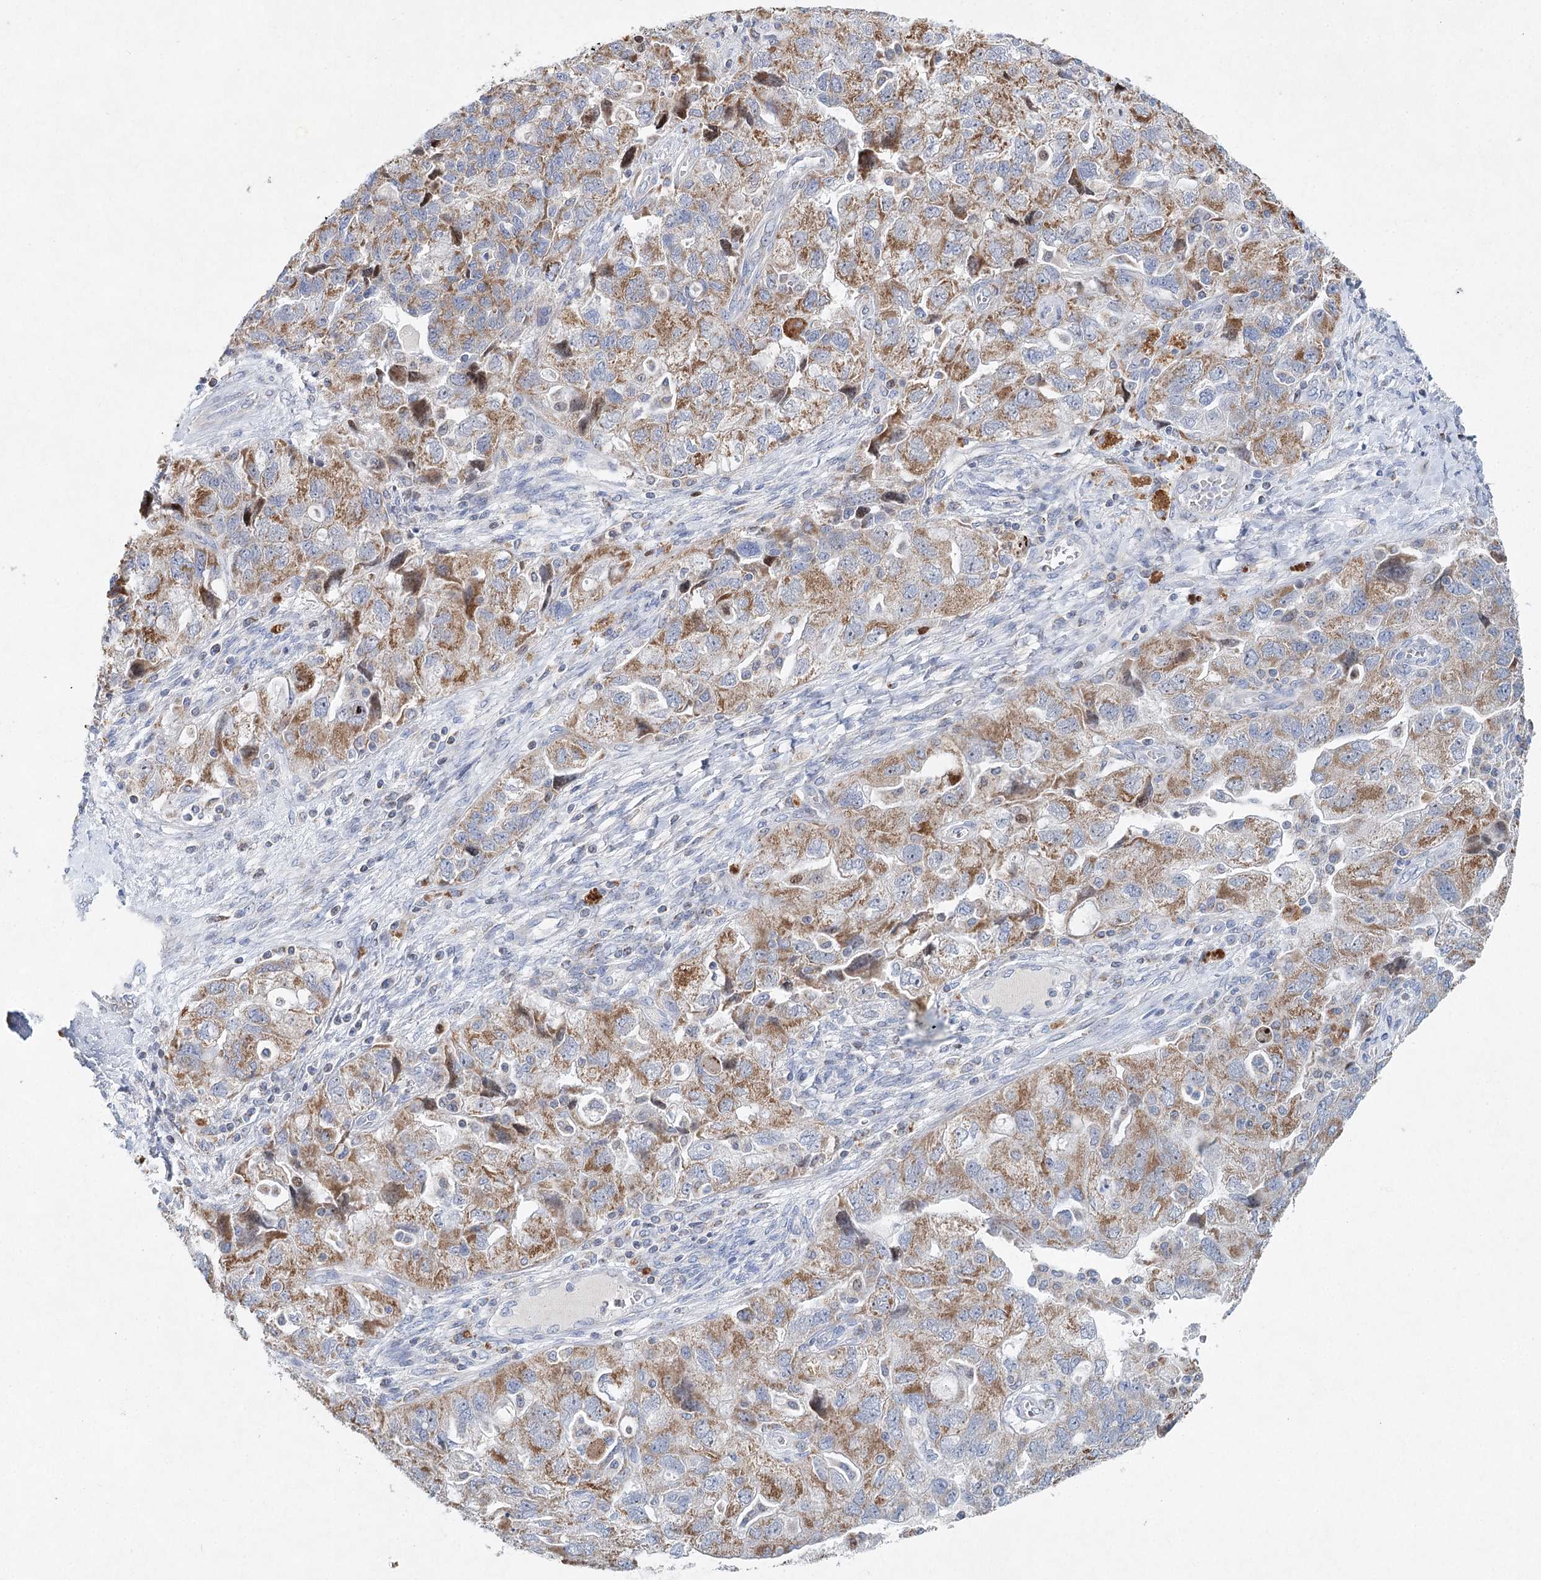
{"staining": {"intensity": "moderate", "quantity": ">75%", "location": "cytoplasmic/membranous"}, "tissue": "ovarian cancer", "cell_type": "Tumor cells", "image_type": "cancer", "snomed": [{"axis": "morphology", "description": "Carcinoma, NOS"}, {"axis": "morphology", "description": "Cystadenocarcinoma, serous, NOS"}, {"axis": "topography", "description": "Ovary"}], "caption": "Carcinoma (ovarian) was stained to show a protein in brown. There is medium levels of moderate cytoplasmic/membranous staining in approximately >75% of tumor cells. (Stains: DAB (3,3'-diaminobenzidine) in brown, nuclei in blue, Microscopy: brightfield microscopy at high magnification).", "gene": "XPO6", "patient": {"sex": "female", "age": 69}}